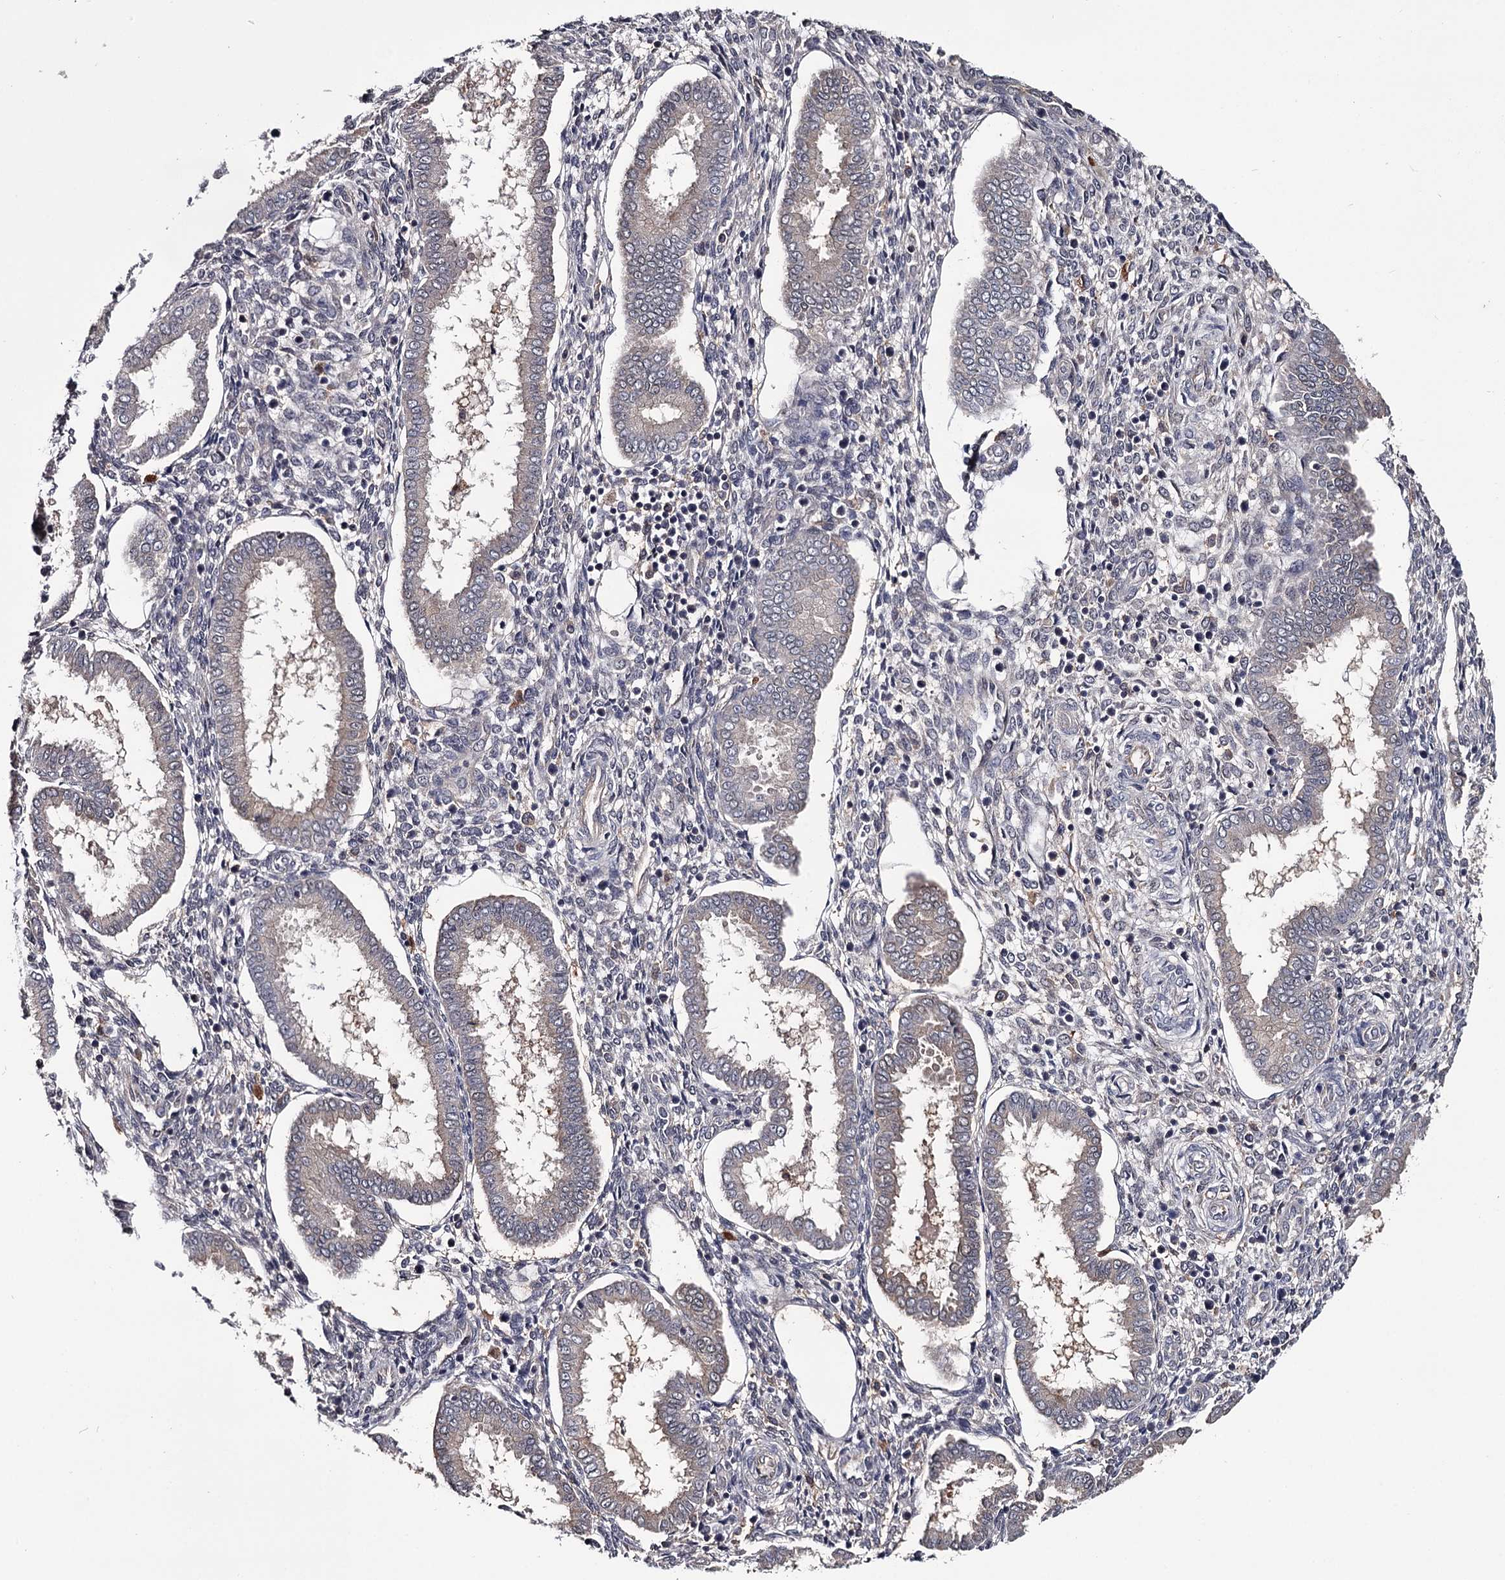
{"staining": {"intensity": "negative", "quantity": "none", "location": "none"}, "tissue": "endometrium", "cell_type": "Cells in endometrial stroma", "image_type": "normal", "snomed": [{"axis": "morphology", "description": "Normal tissue, NOS"}, {"axis": "topography", "description": "Endometrium"}], "caption": "The image shows no significant positivity in cells in endometrial stroma of endometrium. (DAB IHC with hematoxylin counter stain).", "gene": "GSTO1", "patient": {"sex": "female", "age": 24}}